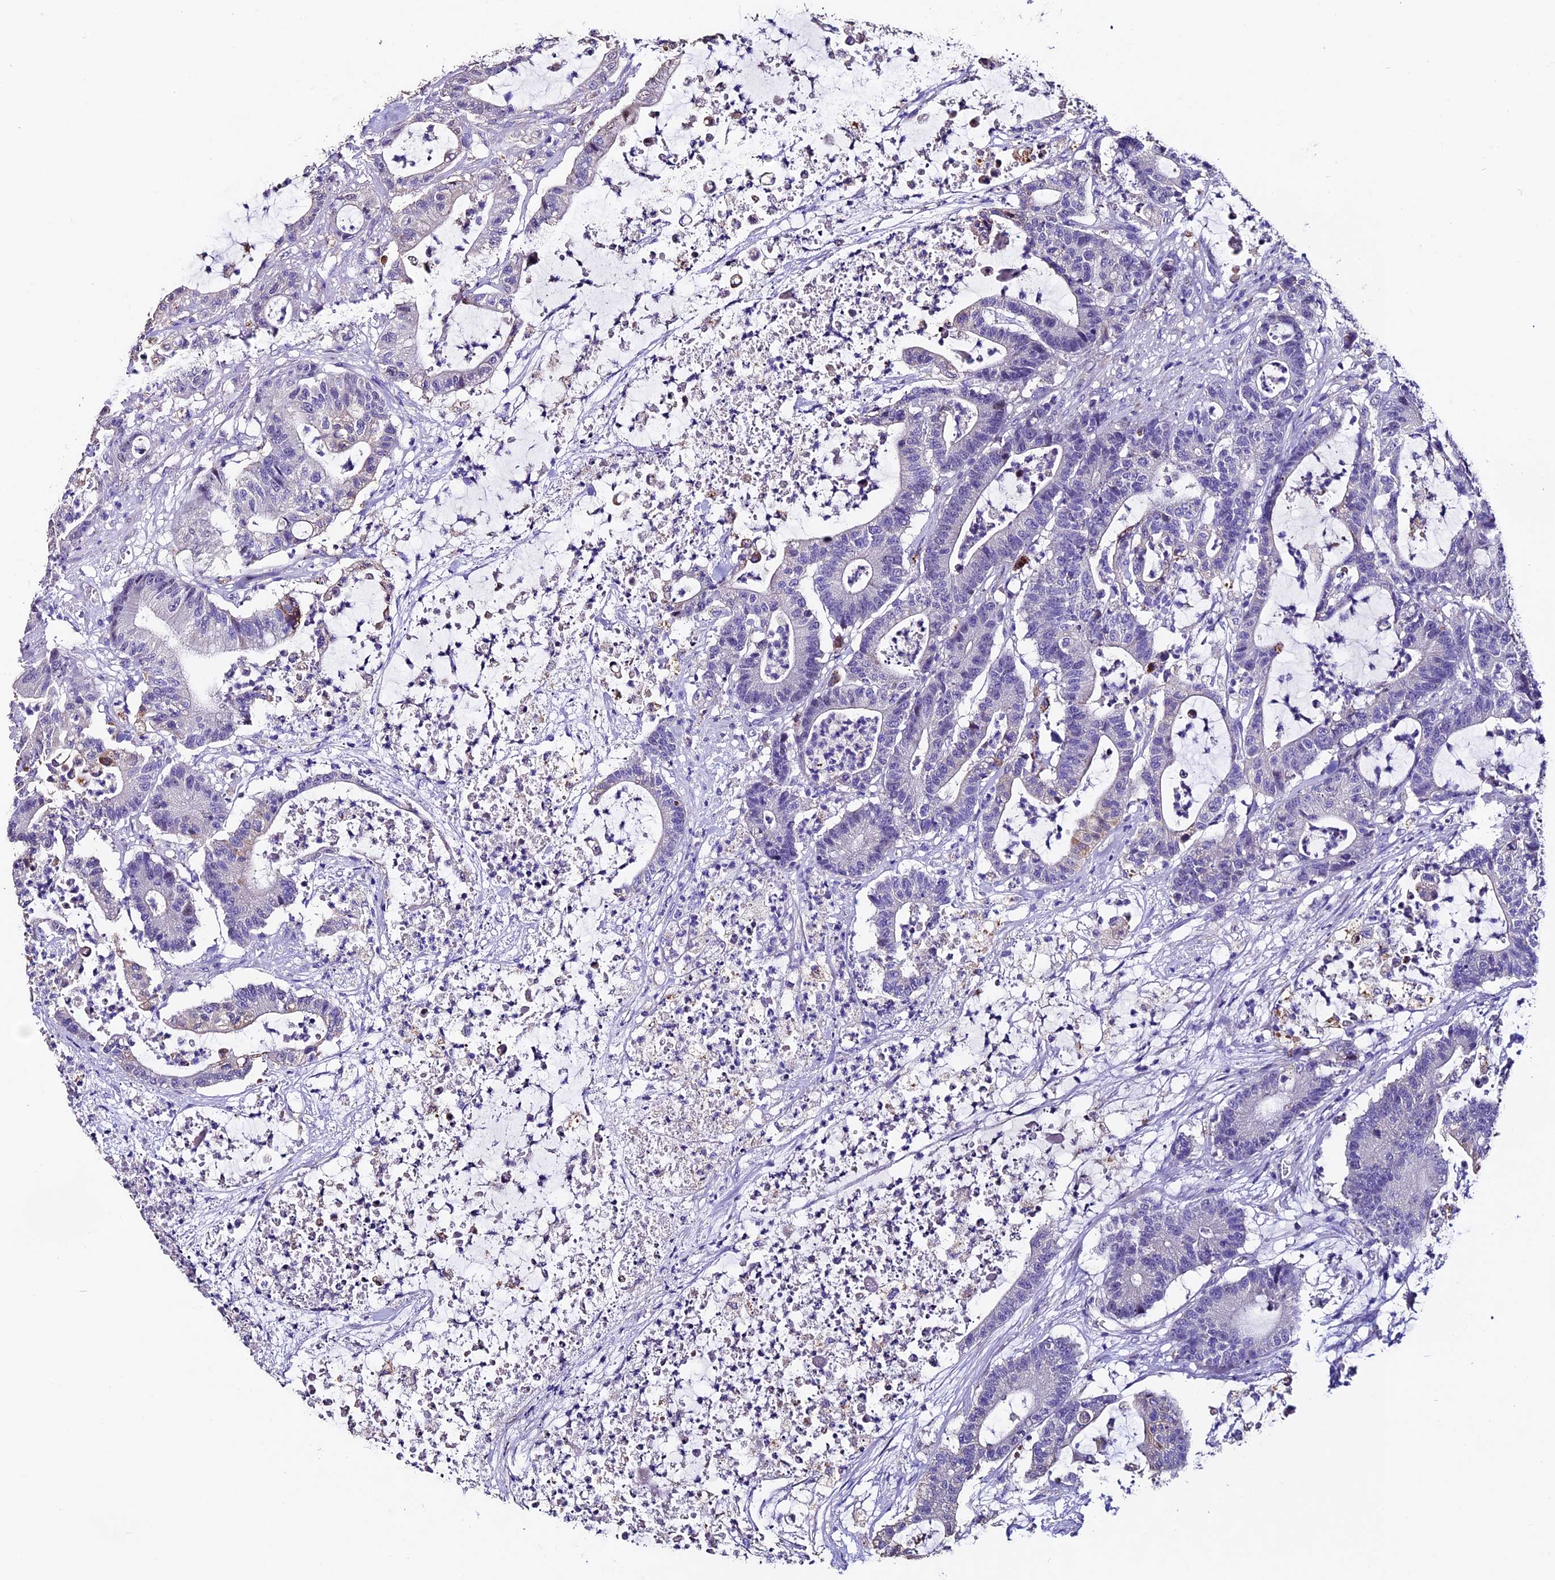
{"staining": {"intensity": "moderate", "quantity": "<25%", "location": "cytoplasmic/membranous"}, "tissue": "colorectal cancer", "cell_type": "Tumor cells", "image_type": "cancer", "snomed": [{"axis": "morphology", "description": "Adenocarcinoma, NOS"}, {"axis": "topography", "description": "Colon"}], "caption": "Tumor cells display low levels of moderate cytoplasmic/membranous positivity in about <25% of cells in human colorectal cancer. Using DAB (brown) and hematoxylin (blue) stains, captured at high magnification using brightfield microscopy.", "gene": "FBXW9", "patient": {"sex": "female", "age": 84}}